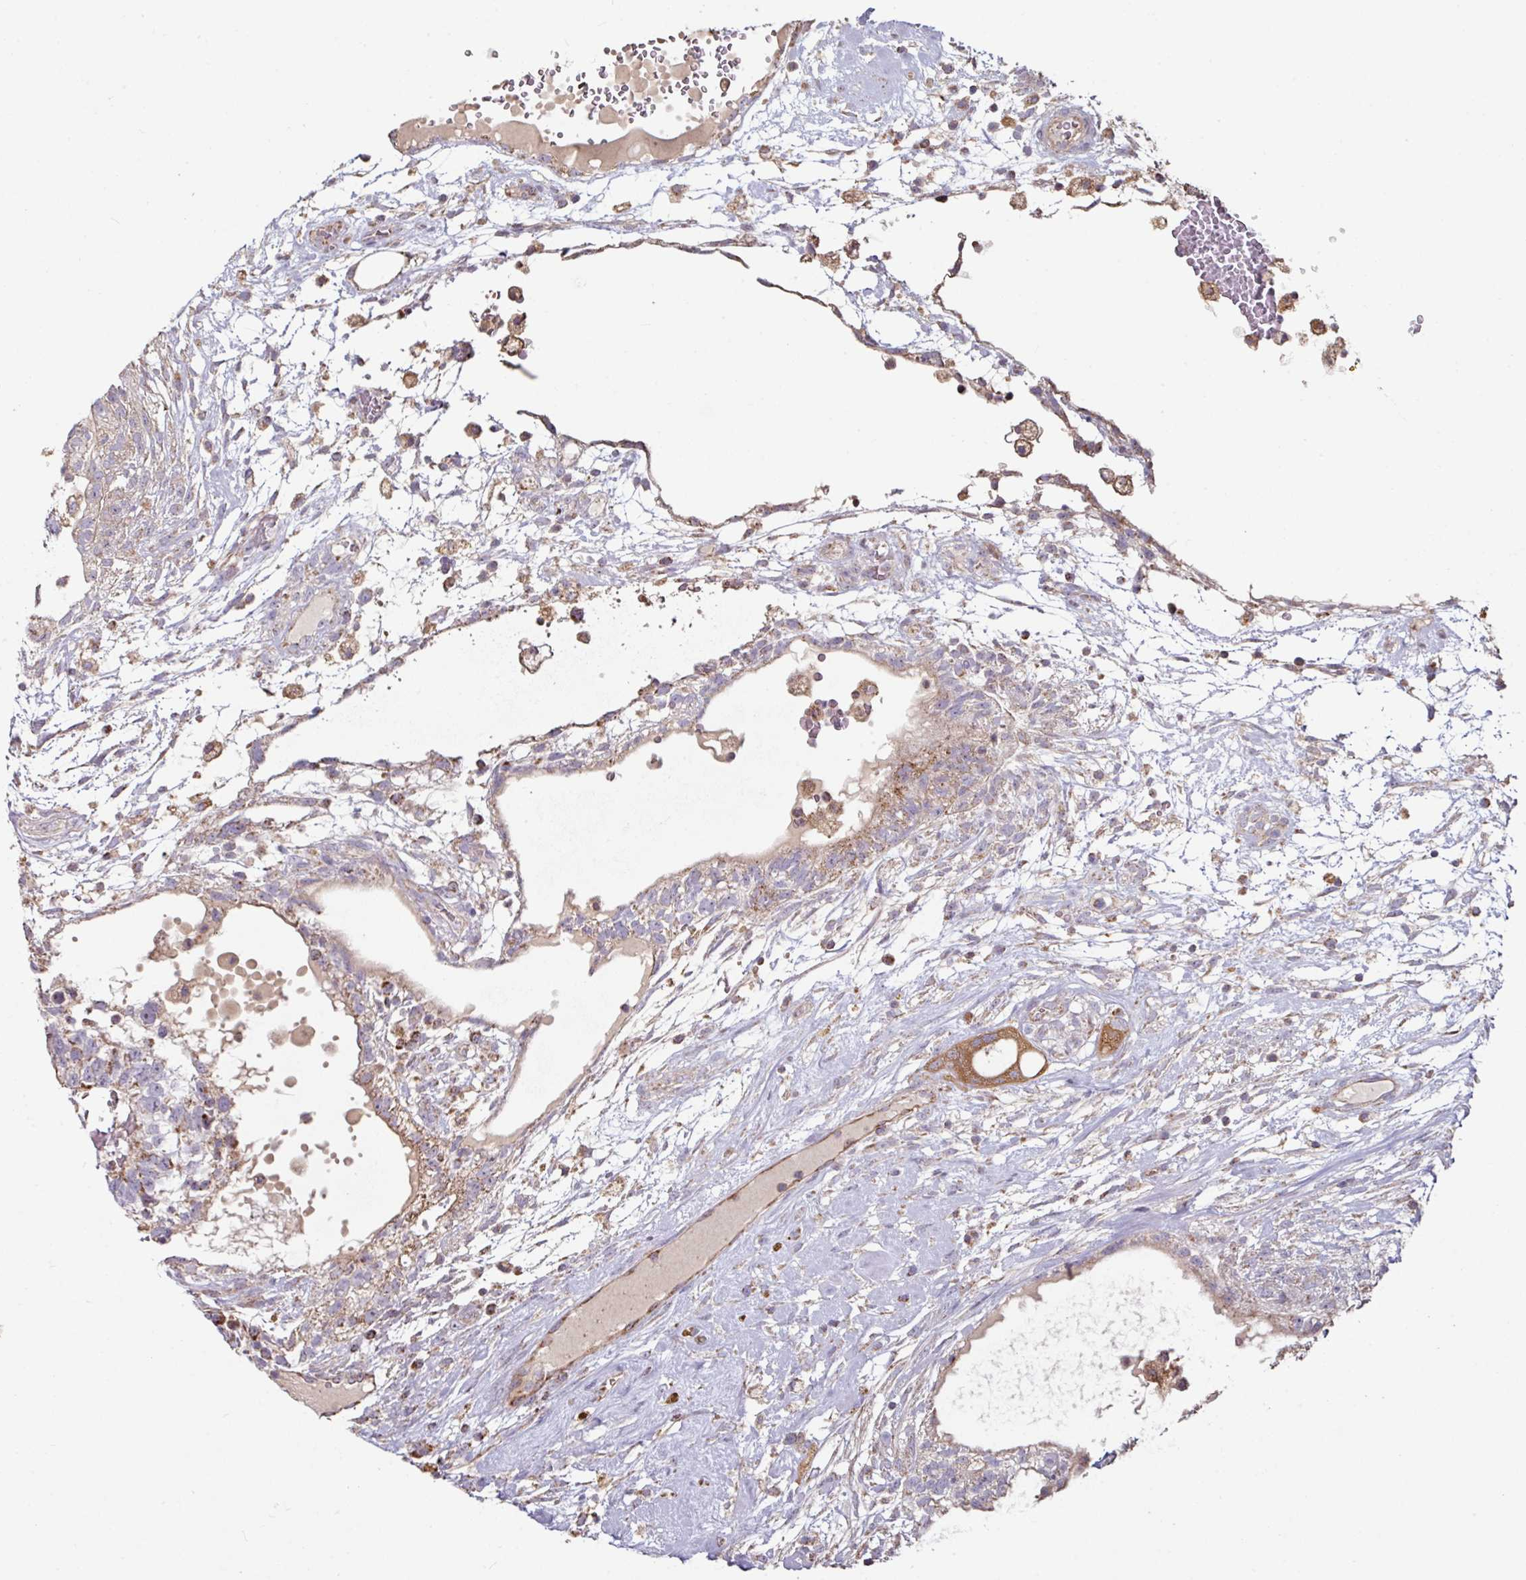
{"staining": {"intensity": "moderate", "quantity": "25%-75%", "location": "cytoplasmic/membranous"}, "tissue": "testis cancer", "cell_type": "Tumor cells", "image_type": "cancer", "snomed": [{"axis": "morphology", "description": "Carcinoma, Embryonal, NOS"}, {"axis": "topography", "description": "Testis"}], "caption": "Testis cancer tissue exhibits moderate cytoplasmic/membranous positivity in approximately 25%-75% of tumor cells, visualized by immunohistochemistry. Using DAB (3,3'-diaminobenzidine) (brown) and hematoxylin (blue) stains, captured at high magnification using brightfield microscopy.", "gene": "OR2D3", "patient": {"sex": "male", "age": 32}}